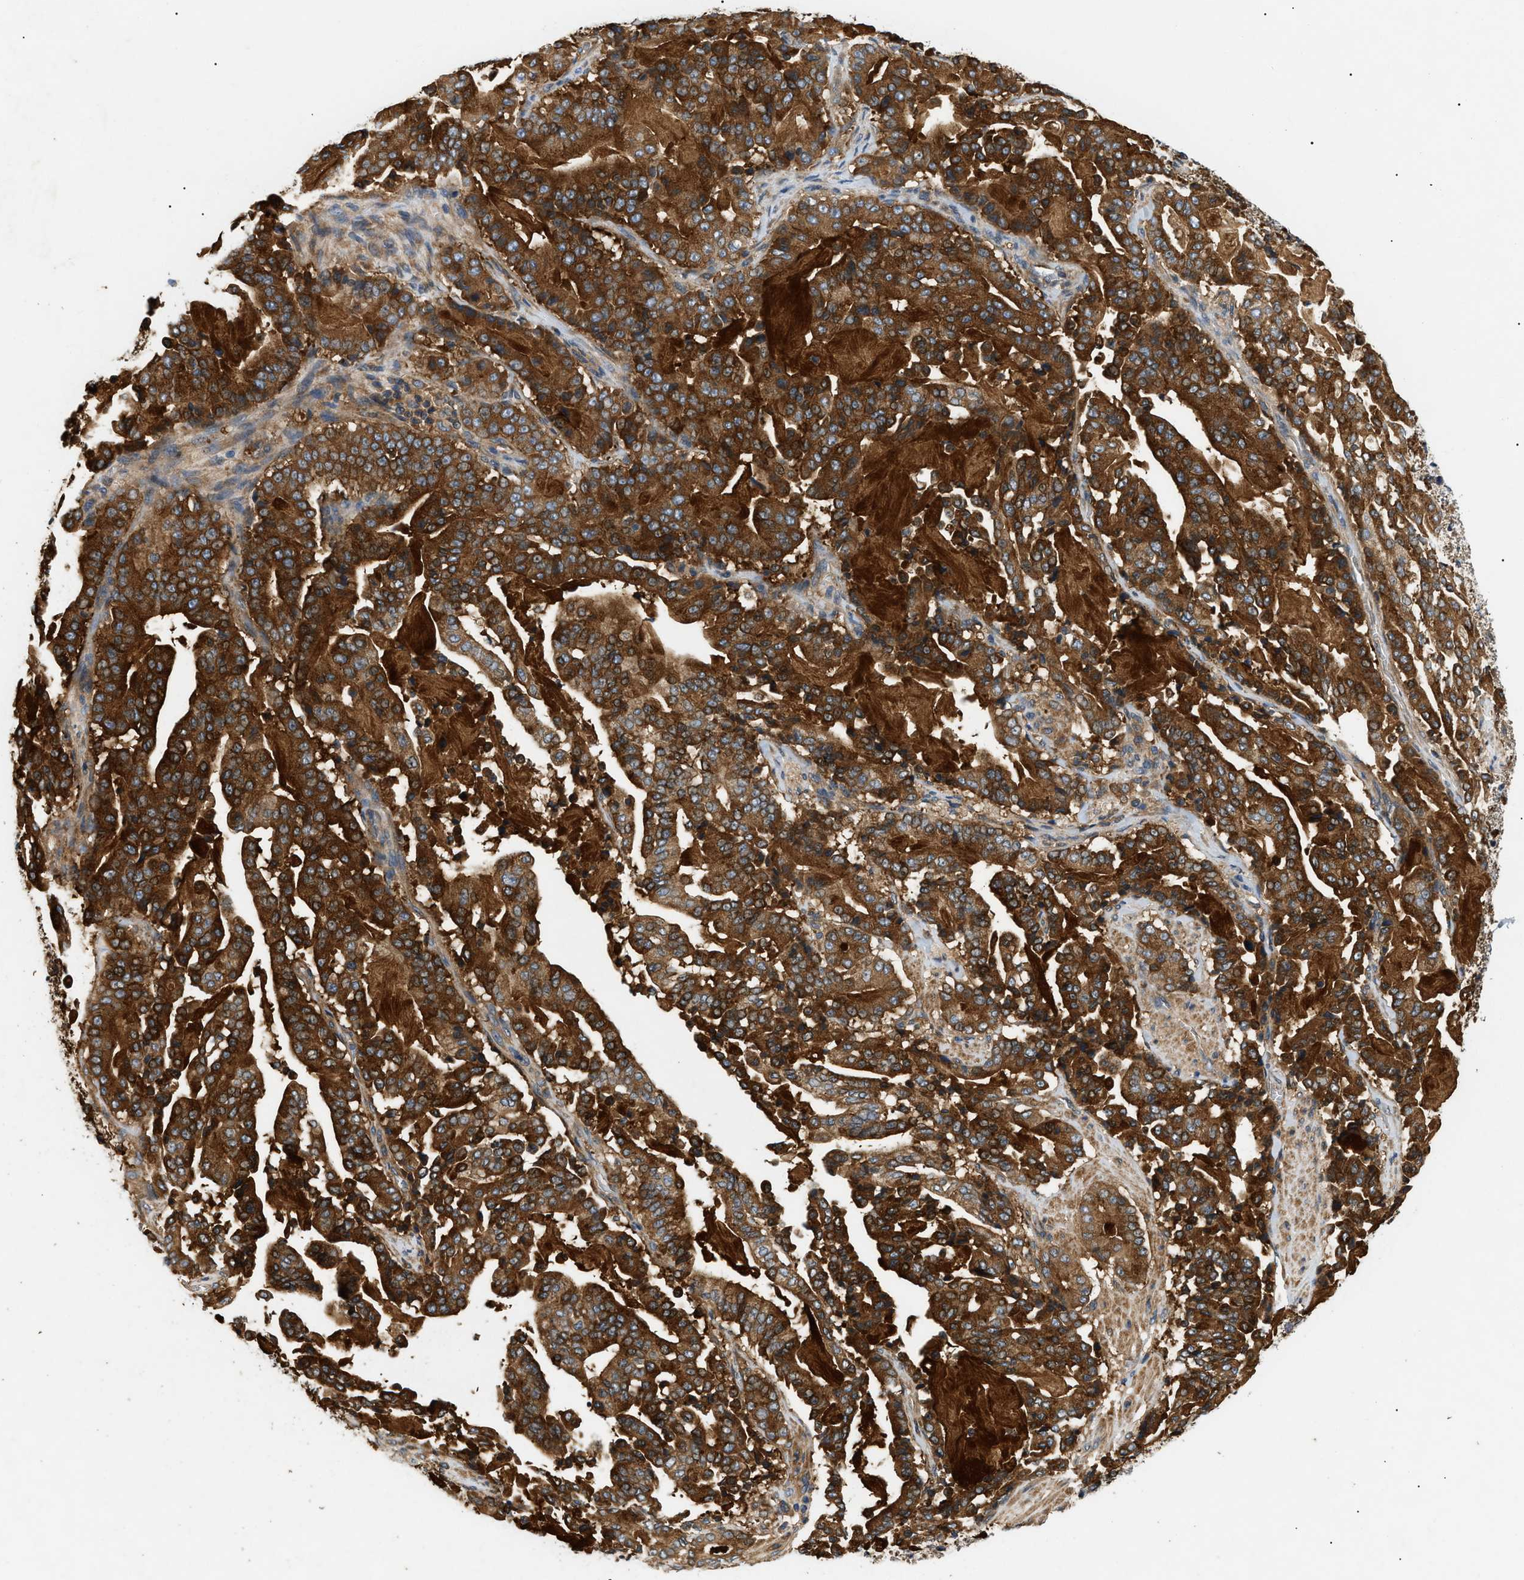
{"staining": {"intensity": "strong", "quantity": ">75%", "location": "cytoplasmic/membranous"}, "tissue": "pancreatic cancer", "cell_type": "Tumor cells", "image_type": "cancer", "snomed": [{"axis": "morphology", "description": "Adenocarcinoma, NOS"}, {"axis": "topography", "description": "Pancreas"}], "caption": "IHC micrograph of pancreatic cancer (adenocarcinoma) stained for a protein (brown), which exhibits high levels of strong cytoplasmic/membranous positivity in about >75% of tumor cells.", "gene": "PPM1B", "patient": {"sex": "male", "age": 63}}